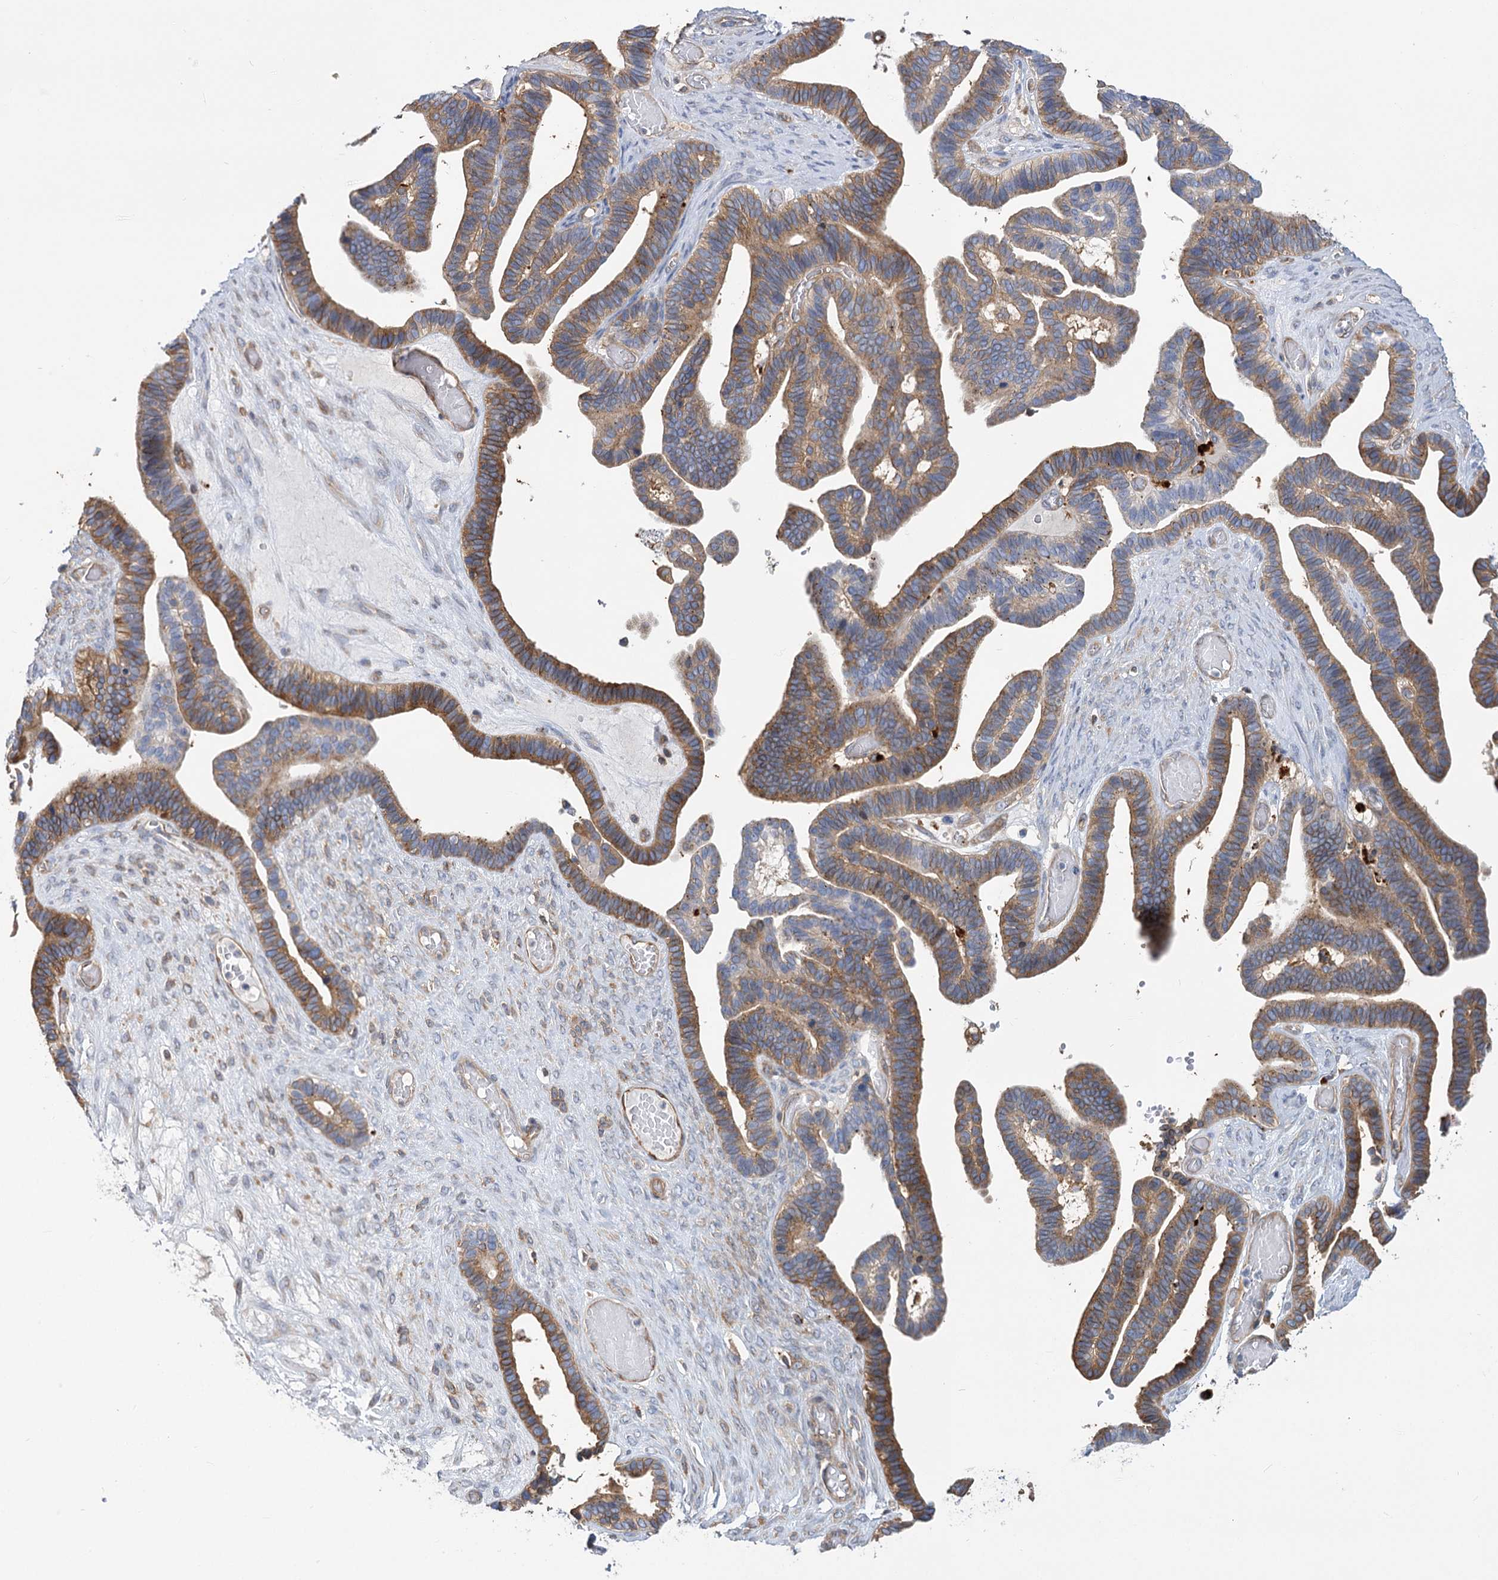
{"staining": {"intensity": "moderate", "quantity": ">75%", "location": "cytoplasmic/membranous"}, "tissue": "ovarian cancer", "cell_type": "Tumor cells", "image_type": "cancer", "snomed": [{"axis": "morphology", "description": "Cystadenocarcinoma, serous, NOS"}, {"axis": "topography", "description": "Ovary"}], "caption": "Serous cystadenocarcinoma (ovarian) was stained to show a protein in brown. There is medium levels of moderate cytoplasmic/membranous positivity in approximately >75% of tumor cells.", "gene": "GUSB", "patient": {"sex": "female", "age": 56}}